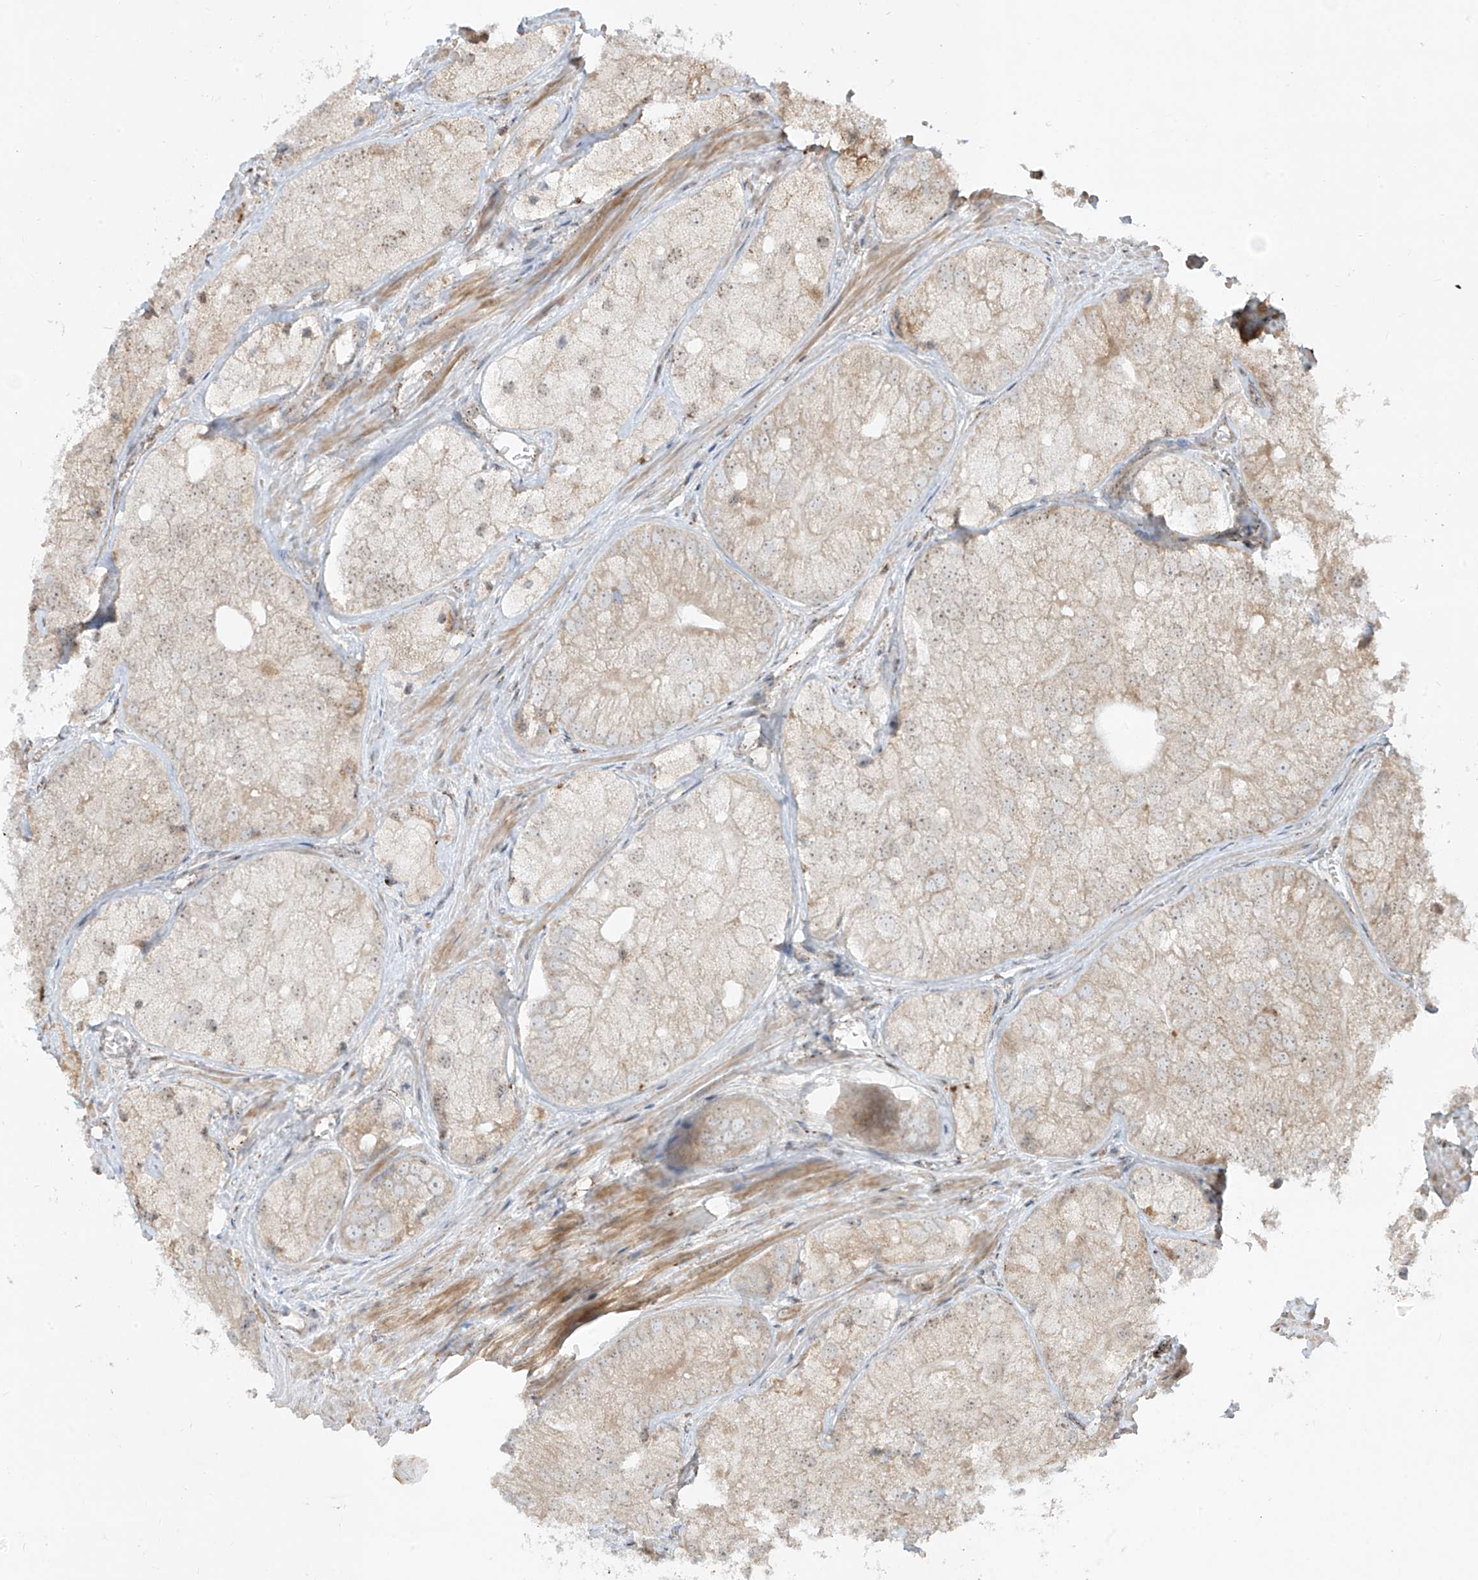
{"staining": {"intensity": "weak", "quantity": "<25%", "location": "cytoplasmic/membranous,nuclear"}, "tissue": "prostate cancer", "cell_type": "Tumor cells", "image_type": "cancer", "snomed": [{"axis": "morphology", "description": "Adenocarcinoma, Low grade"}, {"axis": "topography", "description": "Prostate"}], "caption": "High magnification brightfield microscopy of low-grade adenocarcinoma (prostate) stained with DAB (3,3'-diaminobenzidine) (brown) and counterstained with hematoxylin (blue): tumor cells show no significant staining. (DAB (3,3'-diaminobenzidine) immunohistochemistry (IHC) visualized using brightfield microscopy, high magnification).", "gene": "ZBTB8A", "patient": {"sex": "male", "age": 69}}